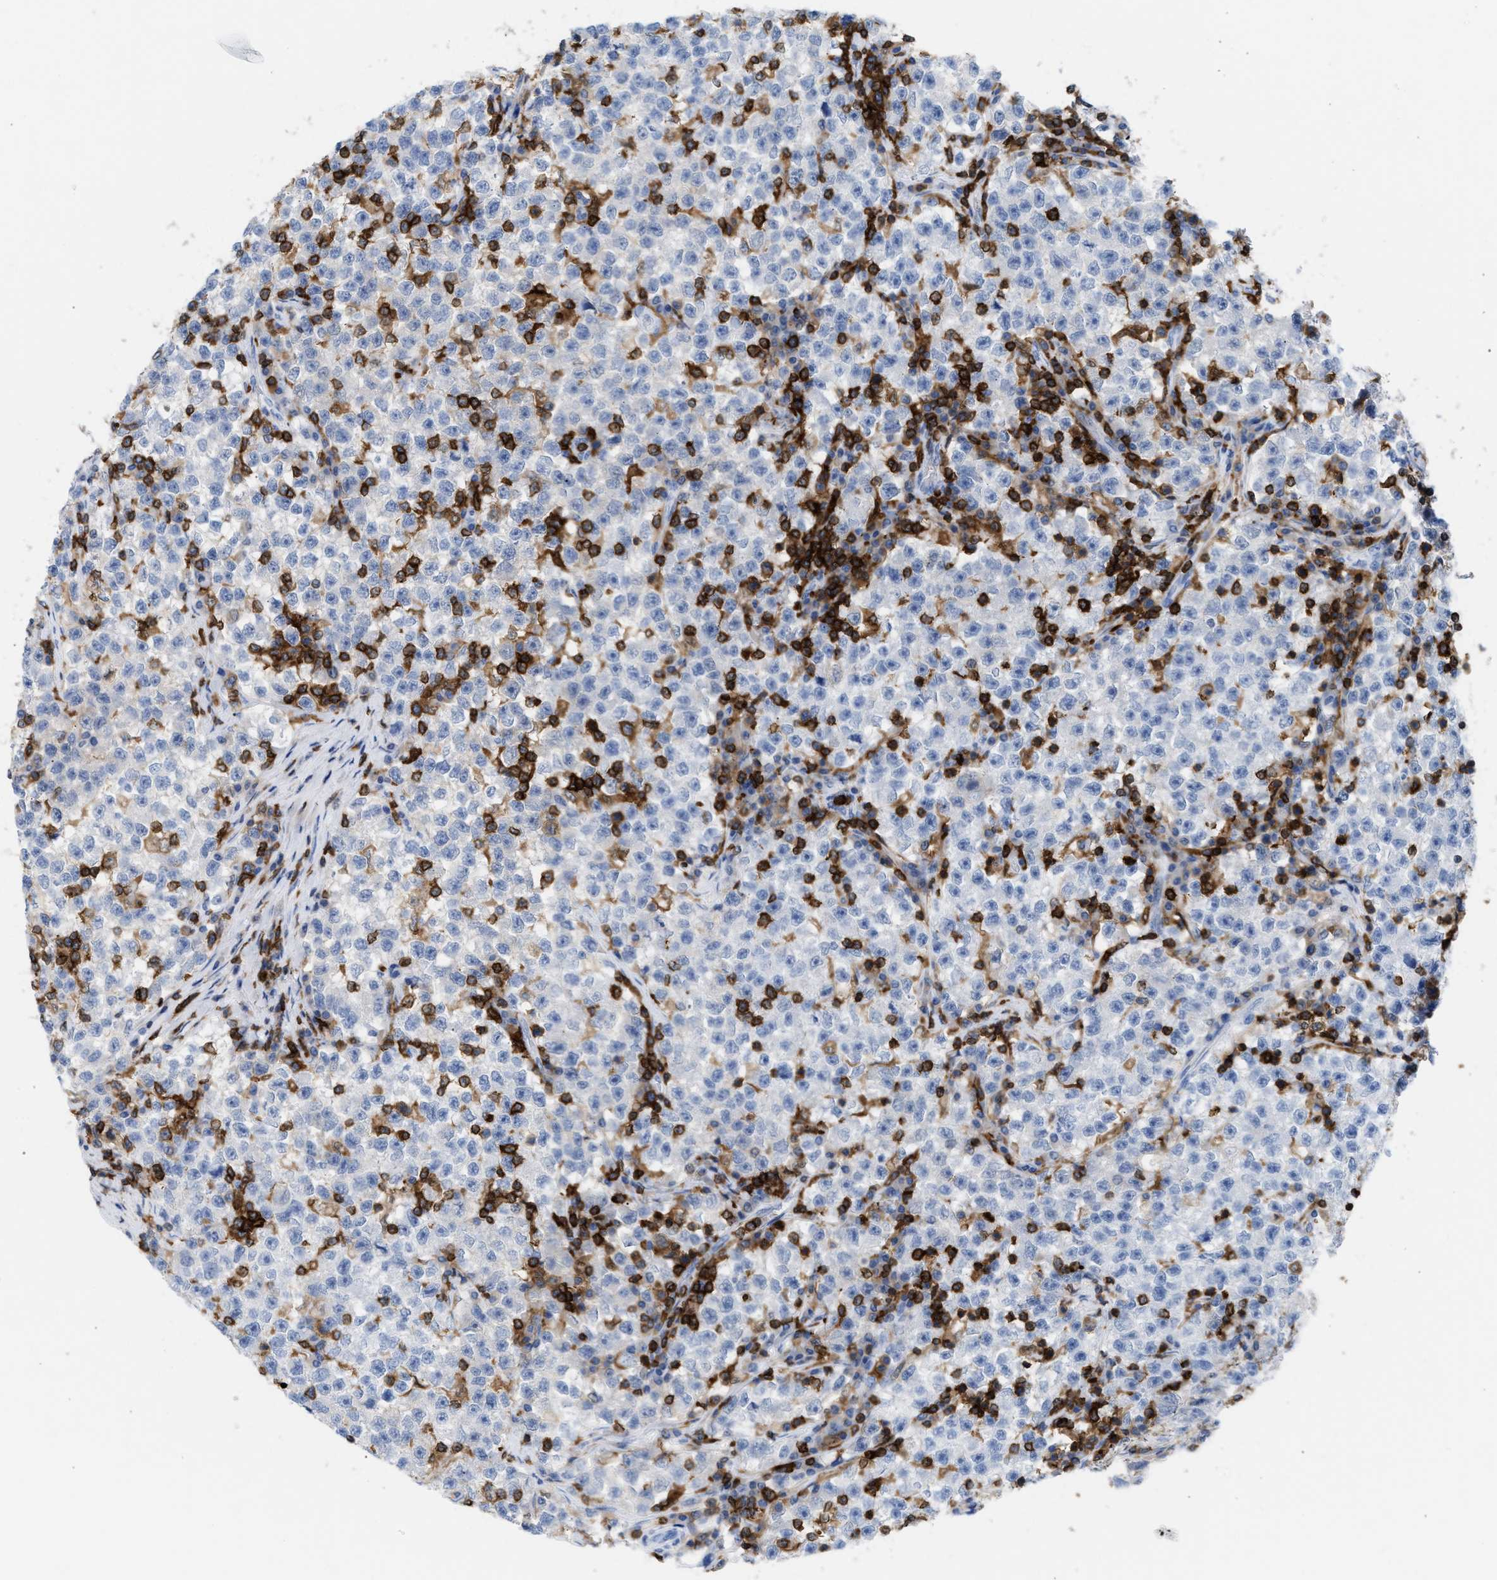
{"staining": {"intensity": "negative", "quantity": "none", "location": "none"}, "tissue": "testis cancer", "cell_type": "Tumor cells", "image_type": "cancer", "snomed": [{"axis": "morphology", "description": "Seminoma, NOS"}, {"axis": "topography", "description": "Testis"}], "caption": "Immunohistochemical staining of human seminoma (testis) displays no significant expression in tumor cells.", "gene": "LCP1", "patient": {"sex": "male", "age": 22}}